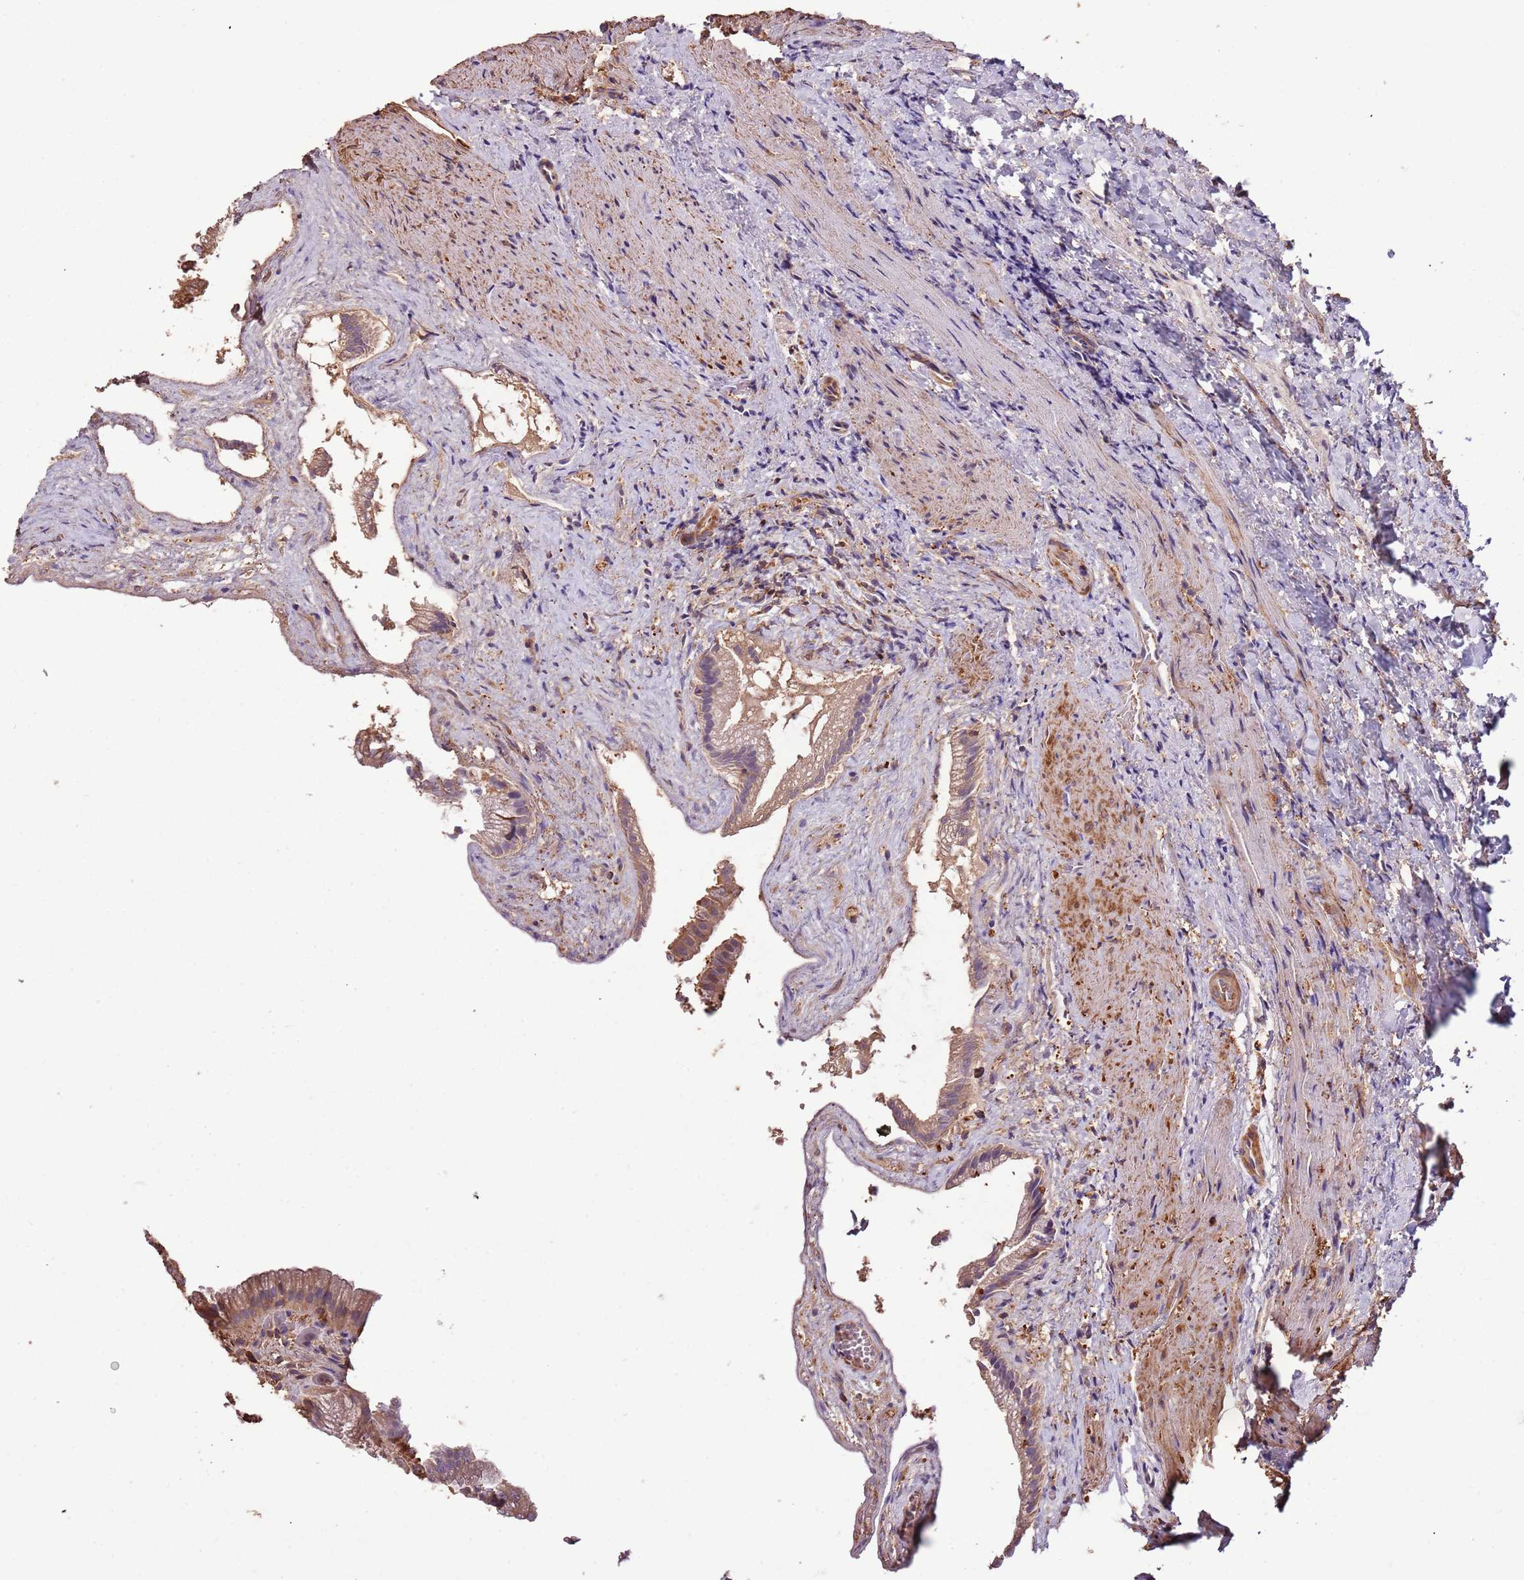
{"staining": {"intensity": "moderate", "quantity": ">75%", "location": "cytoplasmic/membranous"}, "tissue": "gallbladder", "cell_type": "Glandular cells", "image_type": "normal", "snomed": [{"axis": "morphology", "description": "Normal tissue, NOS"}, {"axis": "morphology", "description": "Inflammation, NOS"}, {"axis": "topography", "description": "Gallbladder"}], "caption": "Immunohistochemical staining of normal human gallbladder exhibits medium levels of moderate cytoplasmic/membranous positivity in about >75% of glandular cells.", "gene": "DENR", "patient": {"sex": "male", "age": 51}}